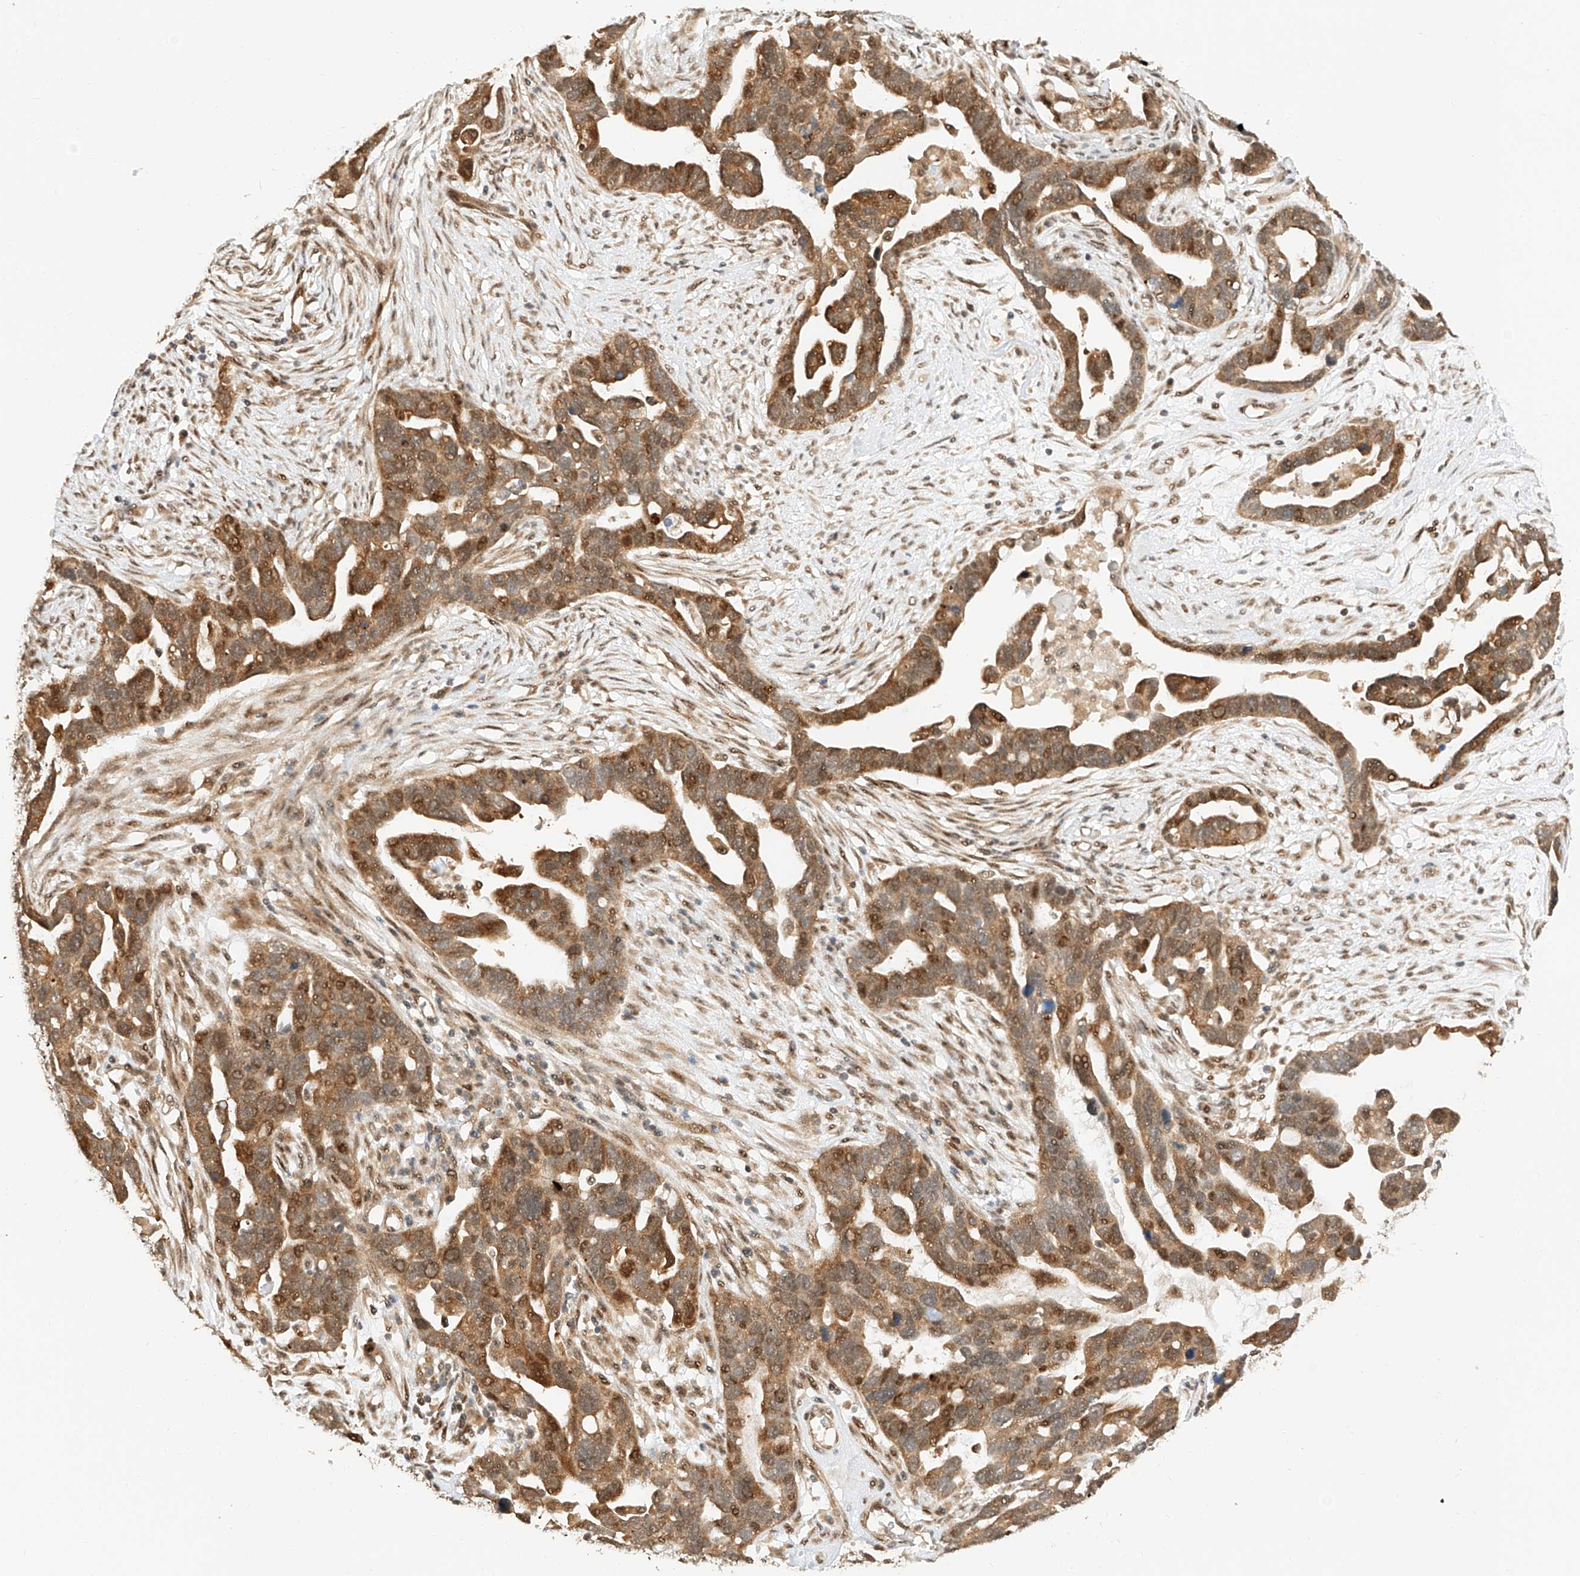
{"staining": {"intensity": "moderate", "quantity": ">75%", "location": "cytoplasmic/membranous,nuclear"}, "tissue": "ovarian cancer", "cell_type": "Tumor cells", "image_type": "cancer", "snomed": [{"axis": "morphology", "description": "Cystadenocarcinoma, serous, NOS"}, {"axis": "topography", "description": "Ovary"}], "caption": "Human ovarian cancer stained with a protein marker demonstrates moderate staining in tumor cells.", "gene": "EIF4H", "patient": {"sex": "female", "age": 54}}